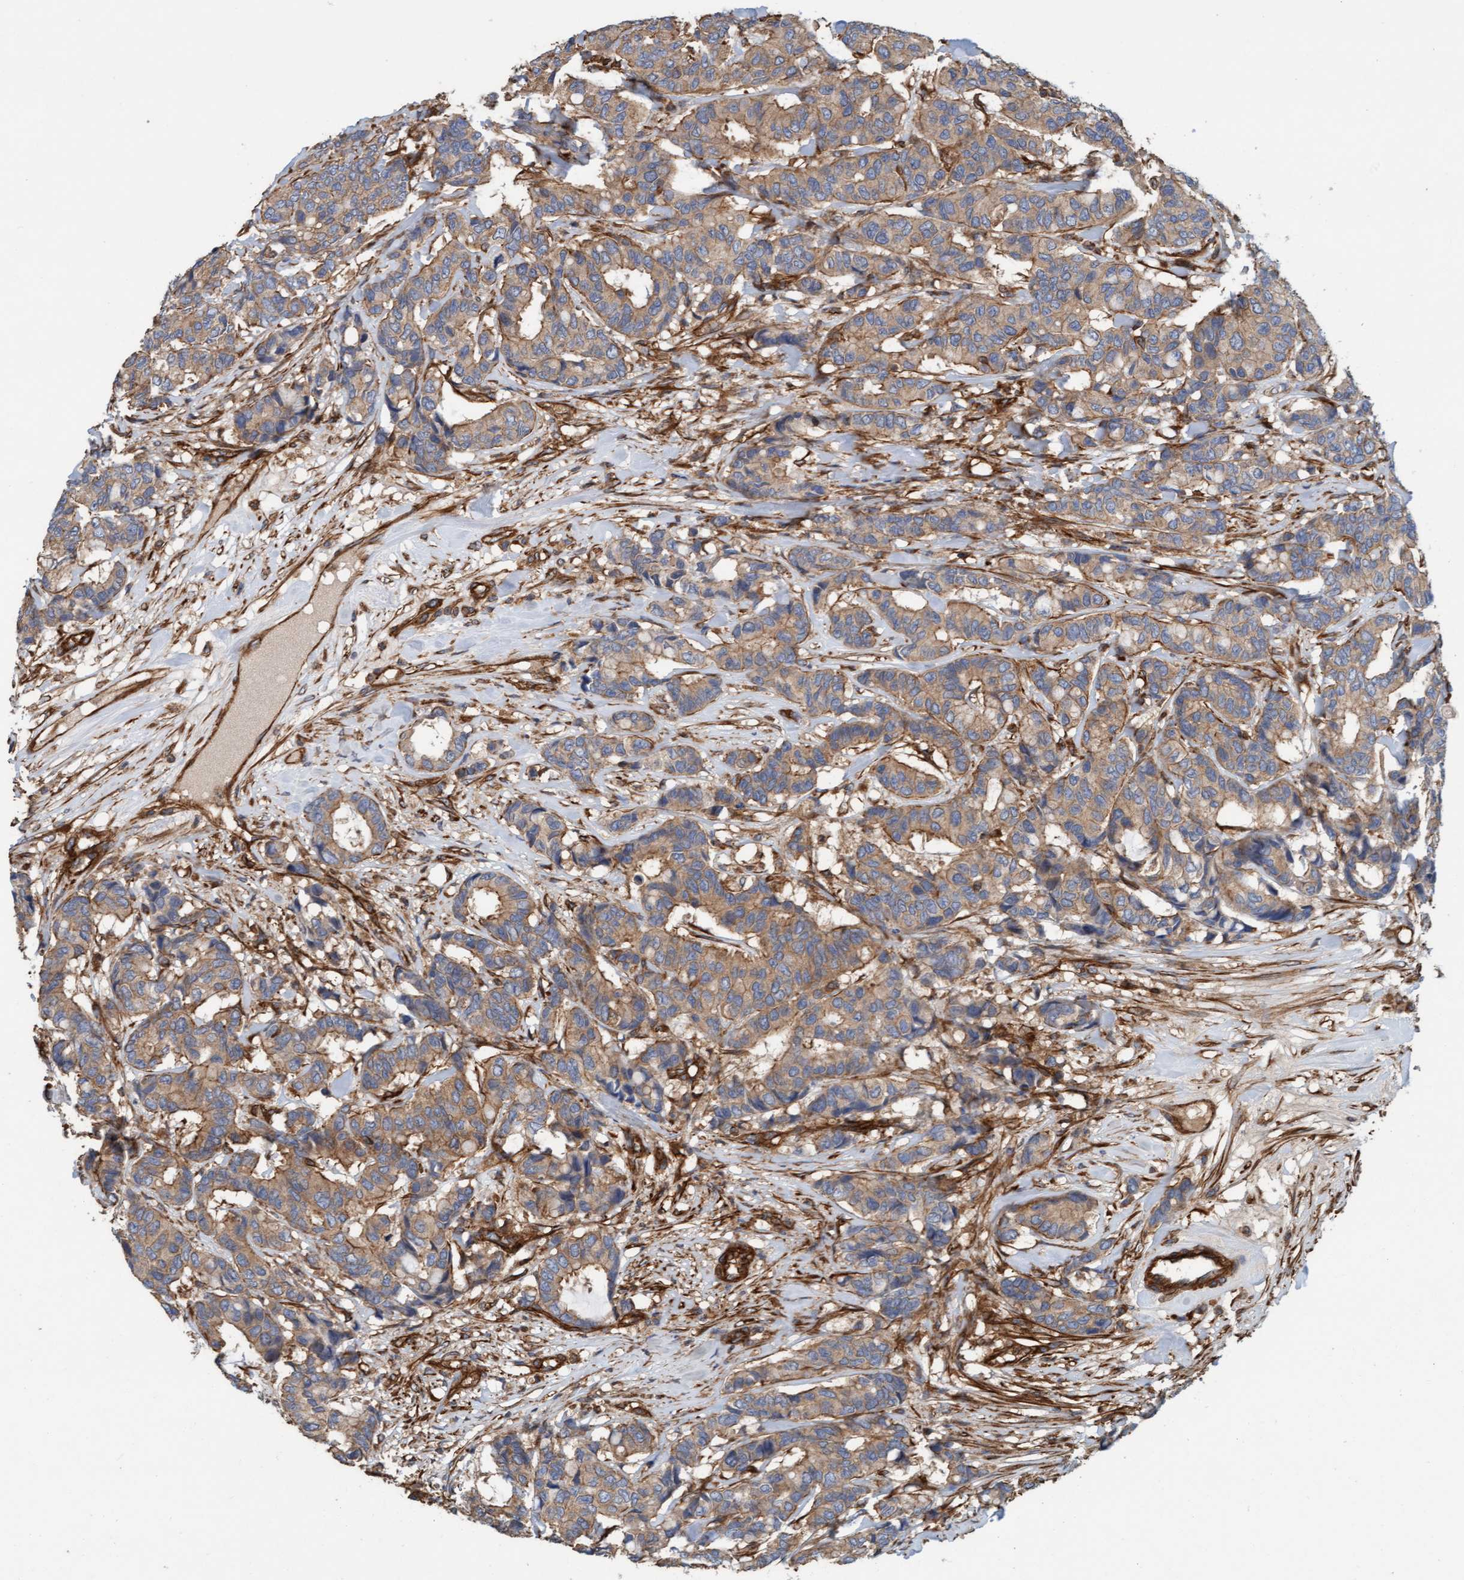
{"staining": {"intensity": "moderate", "quantity": ">75%", "location": "cytoplasmic/membranous"}, "tissue": "breast cancer", "cell_type": "Tumor cells", "image_type": "cancer", "snomed": [{"axis": "morphology", "description": "Duct carcinoma"}, {"axis": "topography", "description": "Breast"}], "caption": "Breast cancer stained with a brown dye reveals moderate cytoplasmic/membranous positive staining in about >75% of tumor cells.", "gene": "STXBP4", "patient": {"sex": "female", "age": 87}}